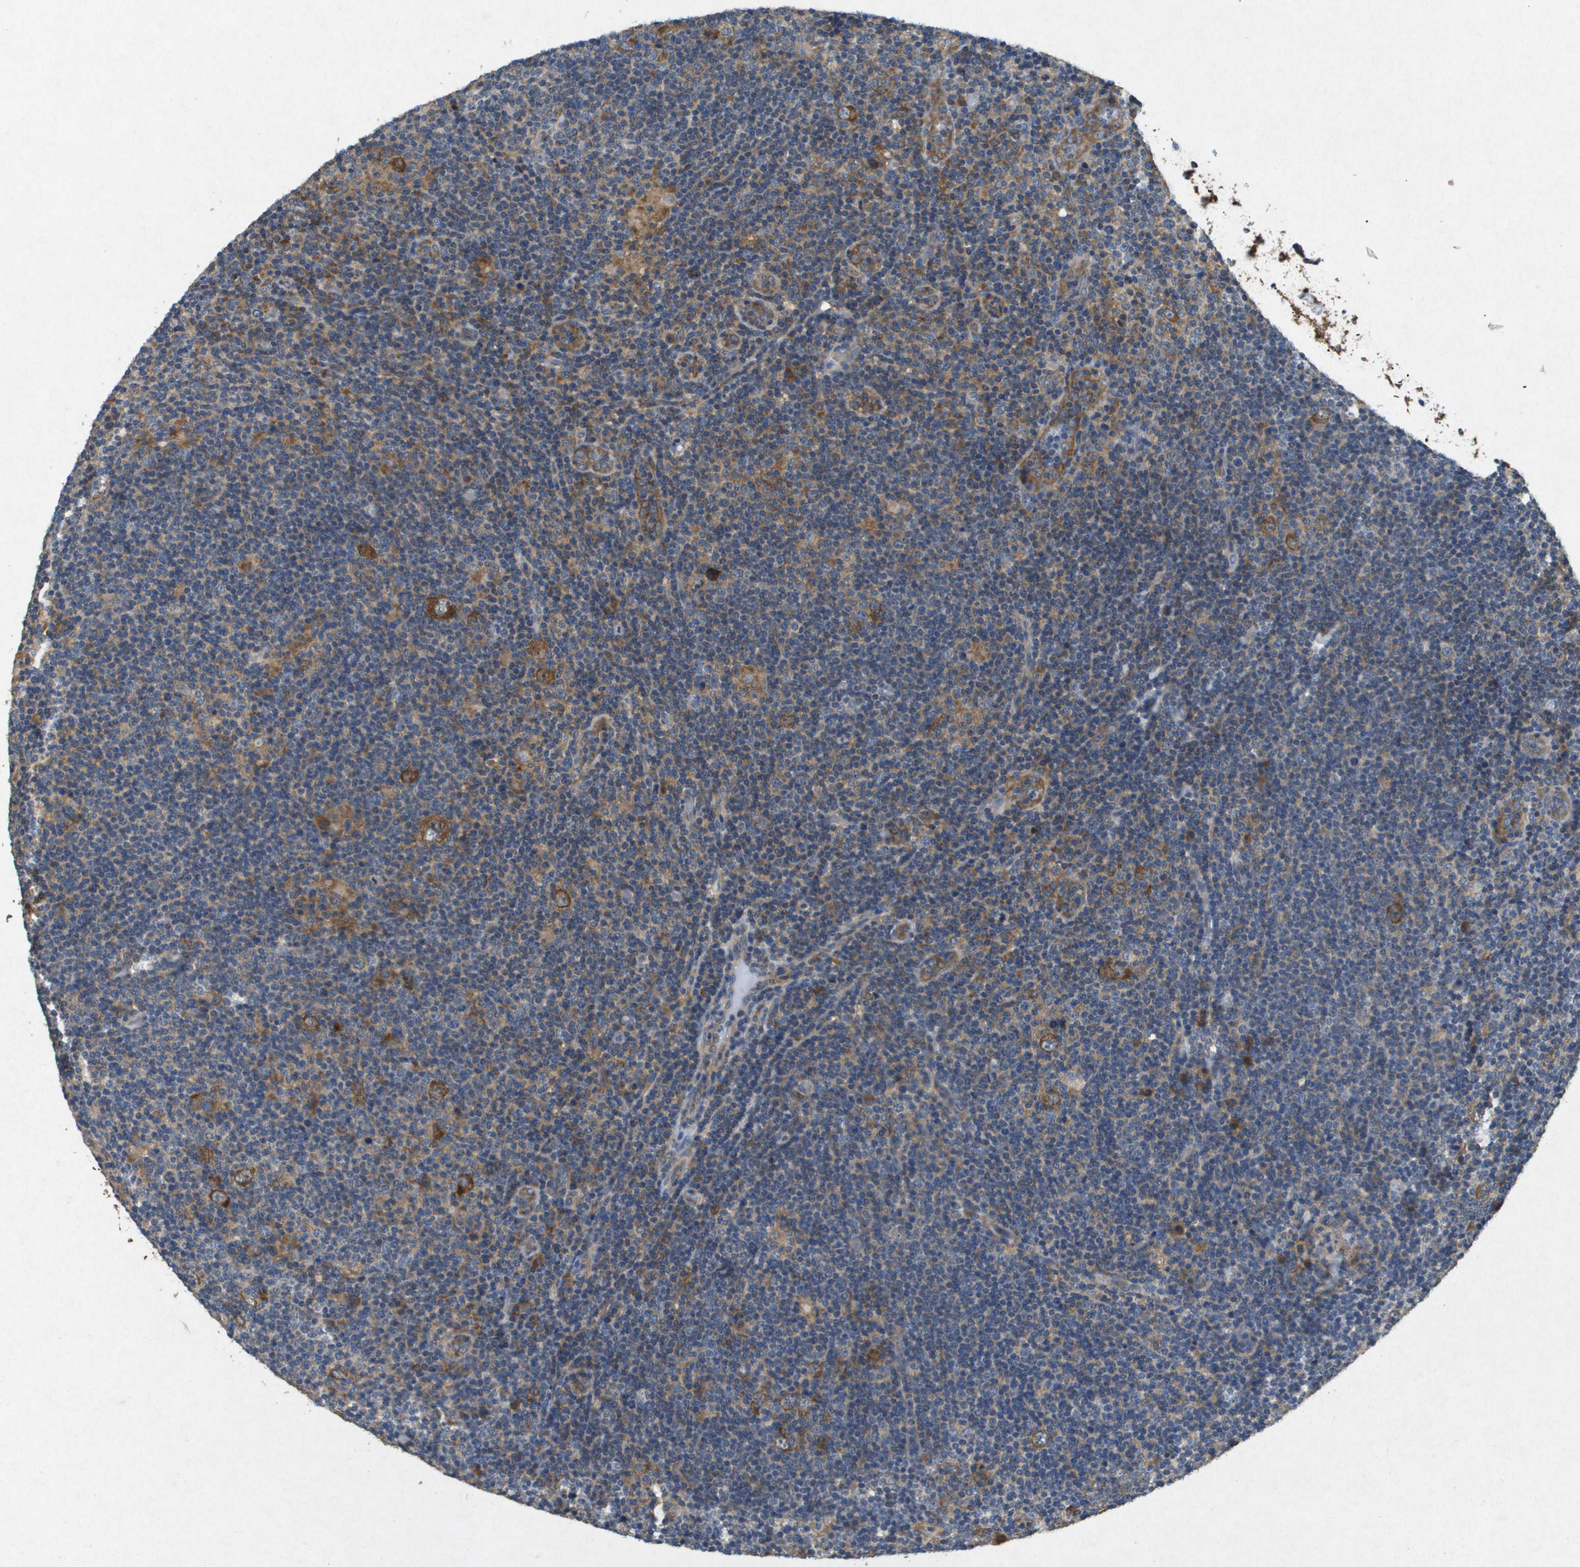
{"staining": {"intensity": "moderate", "quantity": ">75%", "location": "cytoplasmic/membranous"}, "tissue": "lymphoma", "cell_type": "Tumor cells", "image_type": "cancer", "snomed": [{"axis": "morphology", "description": "Hodgkin's disease, NOS"}, {"axis": "topography", "description": "Lymph node"}], "caption": "The photomicrograph displays staining of Hodgkin's disease, revealing moderate cytoplasmic/membranous protein expression (brown color) within tumor cells.", "gene": "PTPRT", "patient": {"sex": "female", "age": 57}}